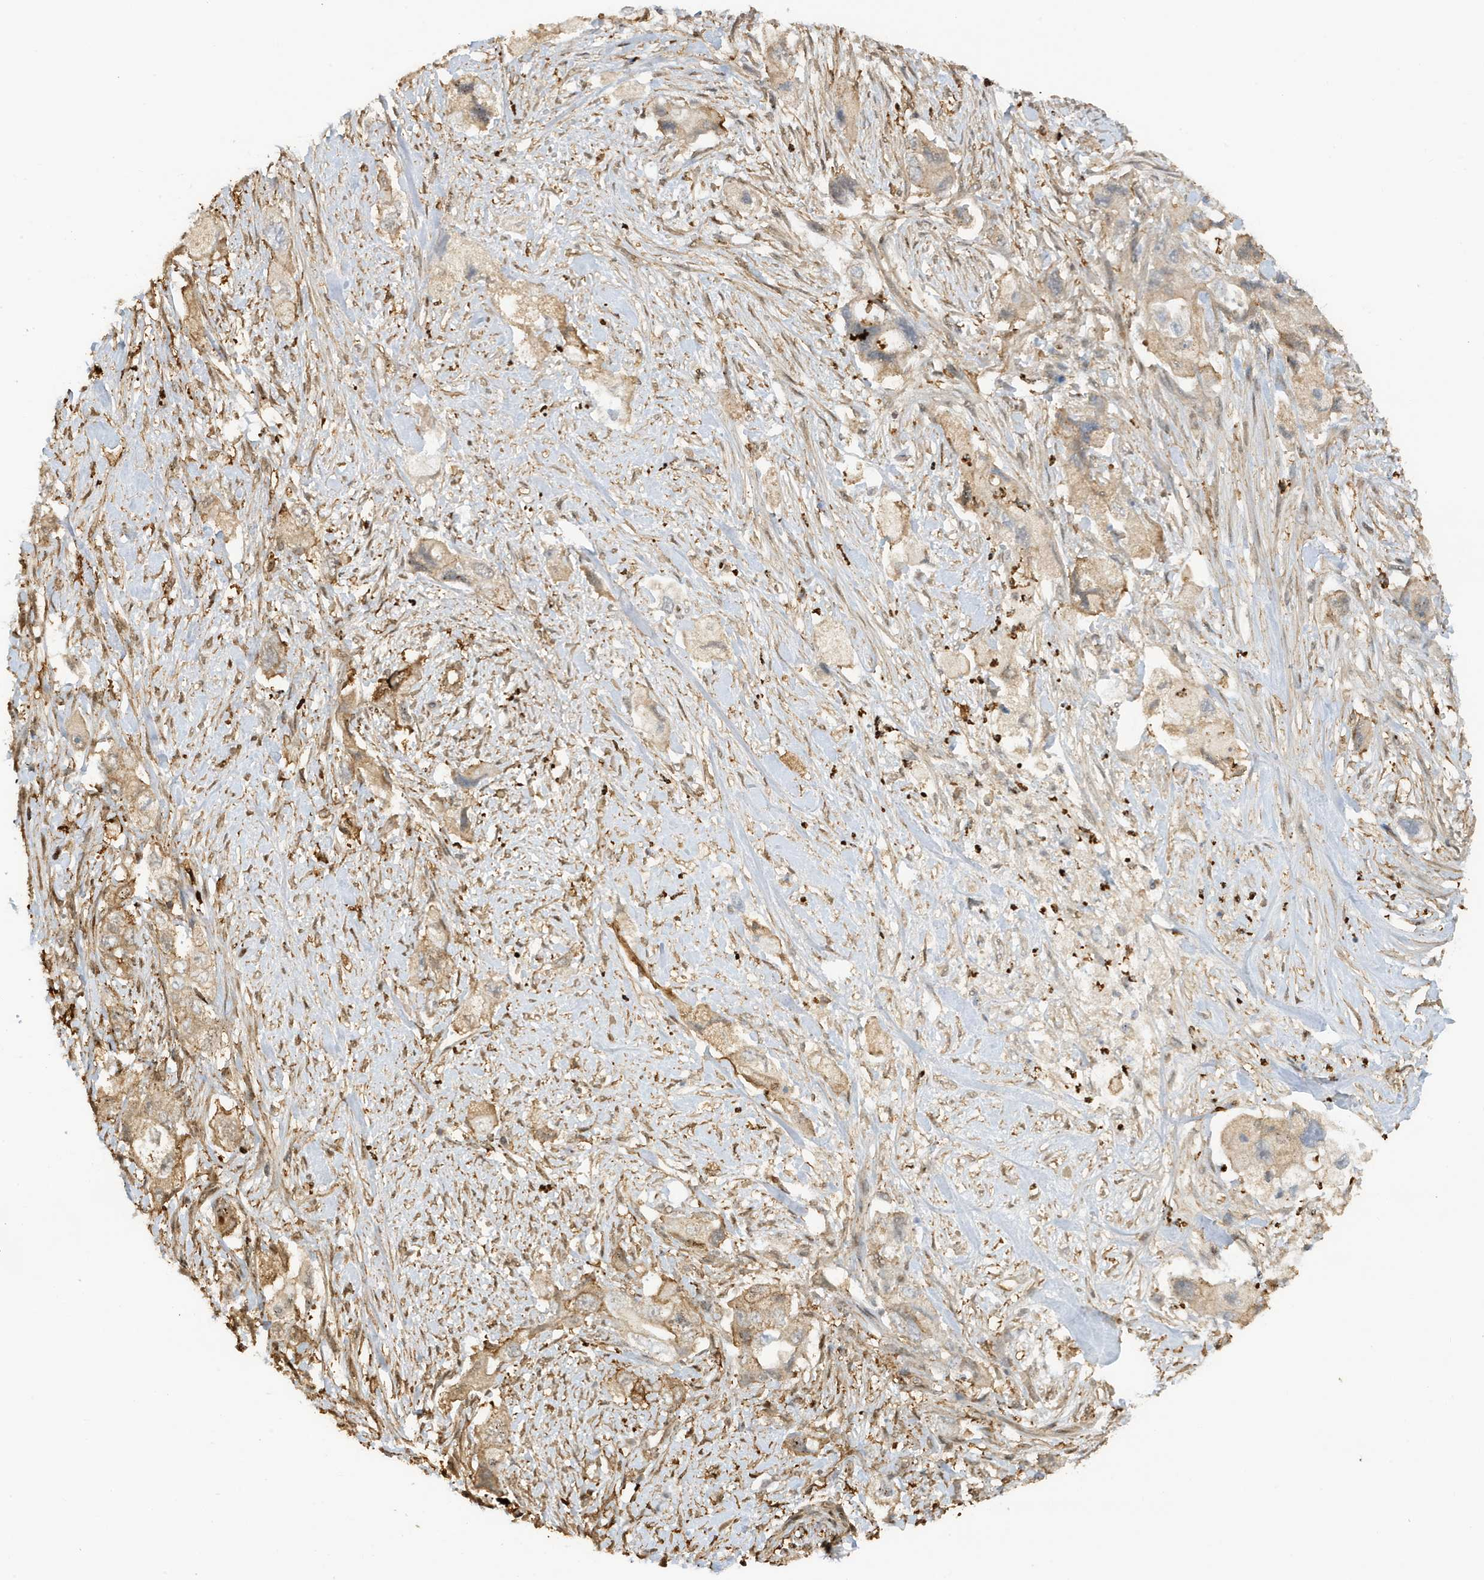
{"staining": {"intensity": "weak", "quantity": ">75%", "location": "cytoplasmic/membranous"}, "tissue": "pancreatic cancer", "cell_type": "Tumor cells", "image_type": "cancer", "snomed": [{"axis": "morphology", "description": "Adenocarcinoma, NOS"}, {"axis": "topography", "description": "Pancreas"}], "caption": "IHC (DAB) staining of human pancreatic adenocarcinoma demonstrates weak cytoplasmic/membranous protein staining in about >75% of tumor cells. The staining was performed using DAB (3,3'-diaminobenzidine) to visualize the protein expression in brown, while the nuclei were stained in blue with hematoxylin (Magnification: 20x).", "gene": "PHACTR2", "patient": {"sex": "female", "age": 73}}